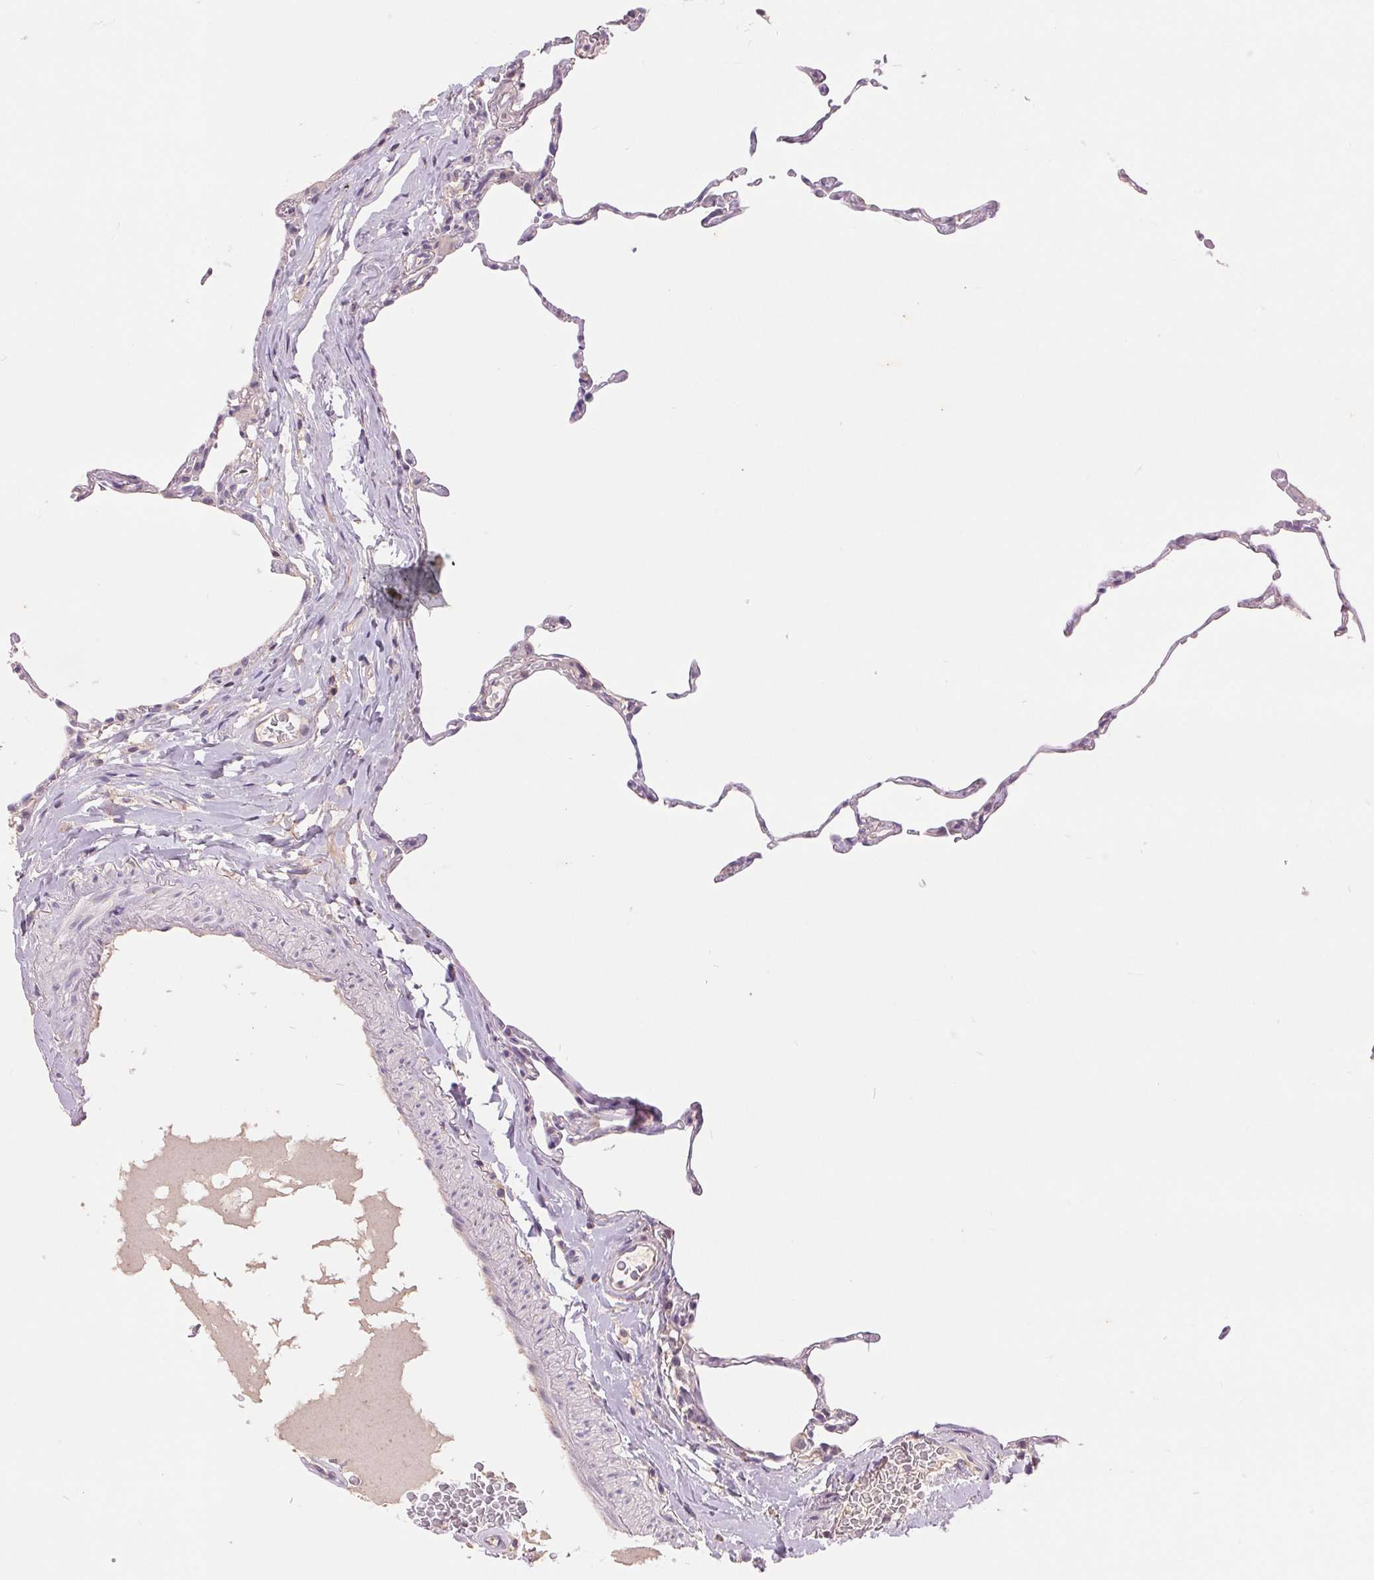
{"staining": {"intensity": "negative", "quantity": "none", "location": "none"}, "tissue": "lung", "cell_type": "Alveolar cells", "image_type": "normal", "snomed": [{"axis": "morphology", "description": "Normal tissue, NOS"}, {"axis": "topography", "description": "Lung"}], "caption": "This is a micrograph of IHC staining of benign lung, which shows no staining in alveolar cells.", "gene": "FXYD4", "patient": {"sex": "female", "age": 57}}